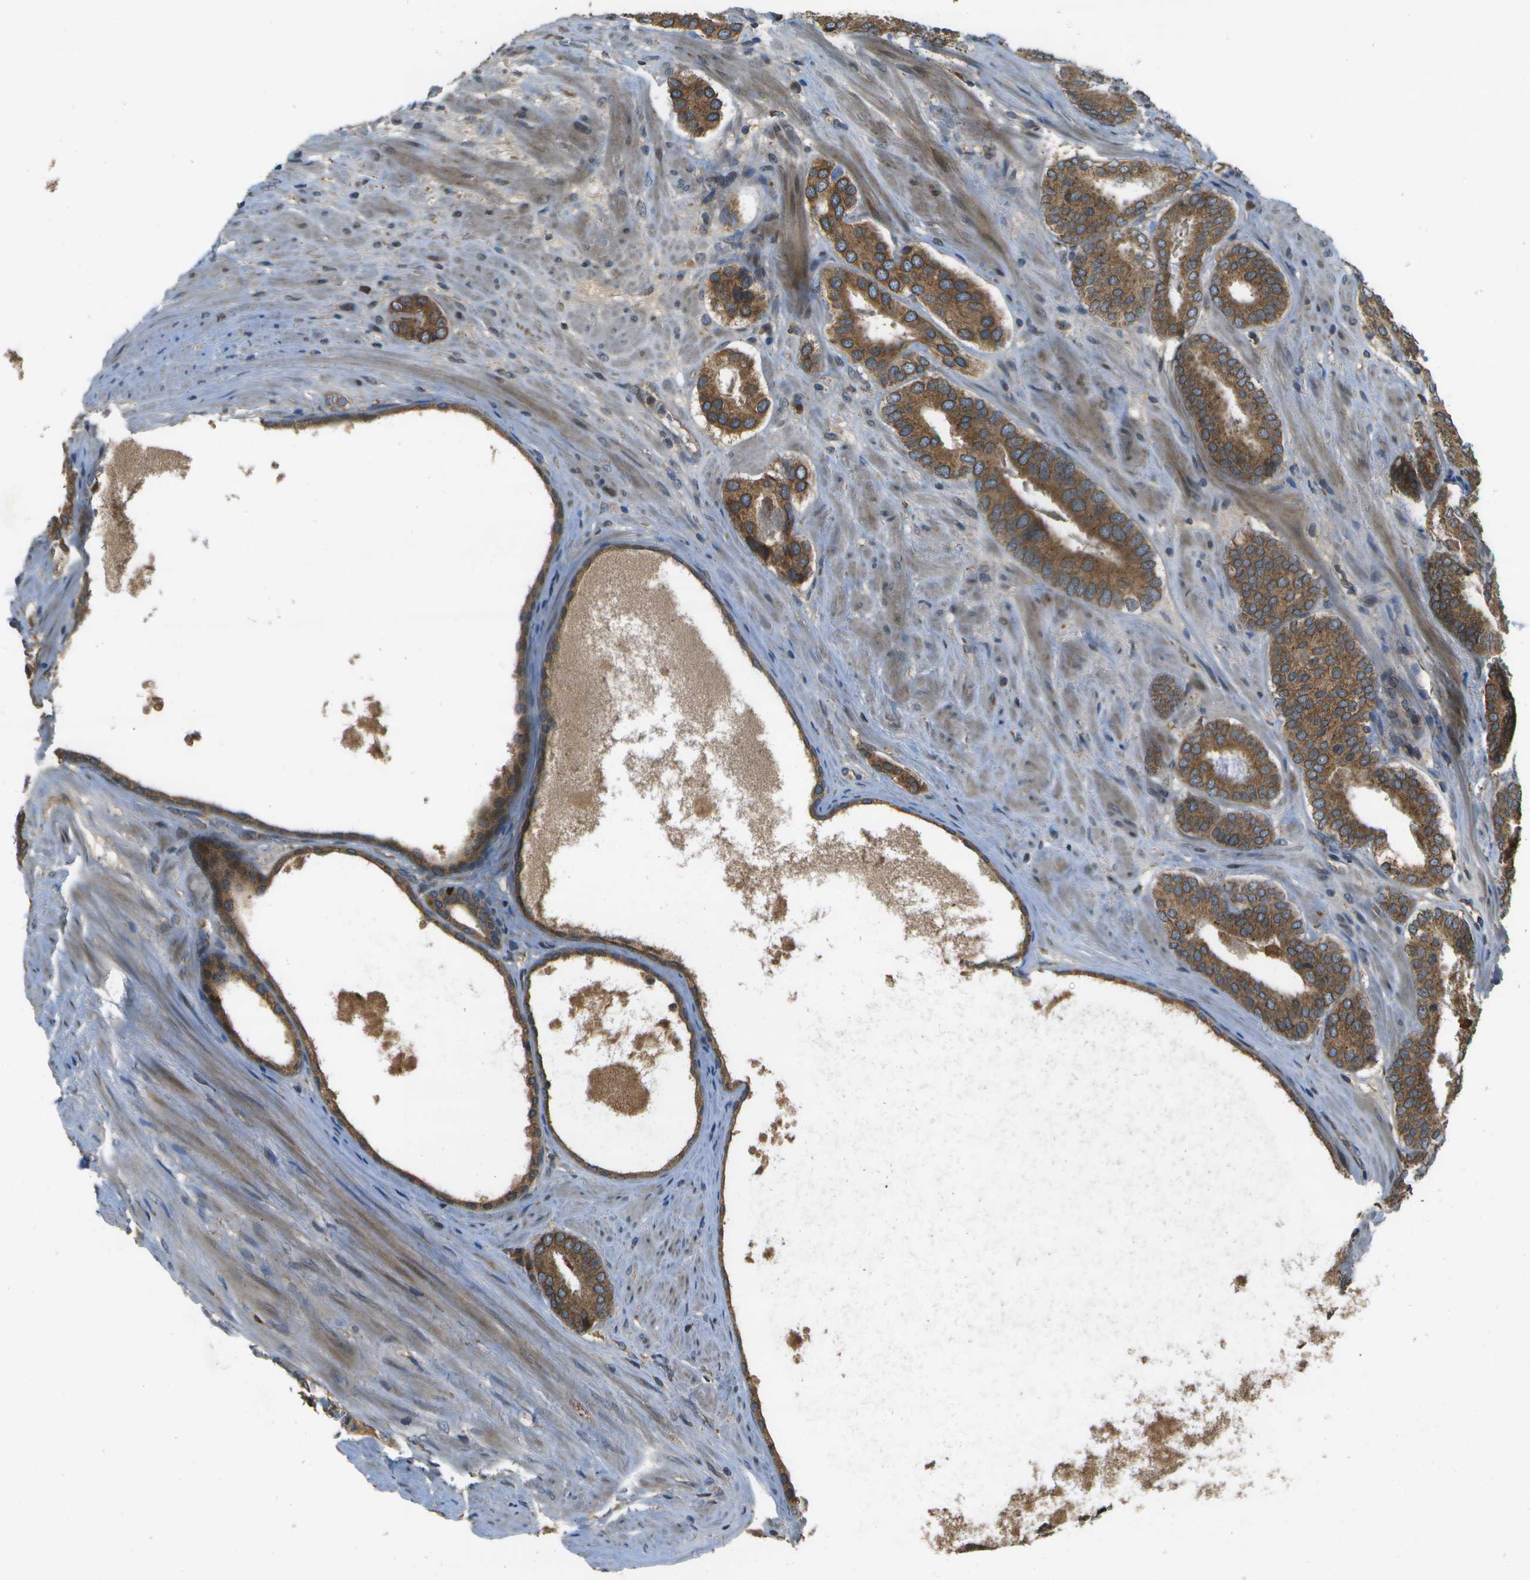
{"staining": {"intensity": "strong", "quantity": ">75%", "location": "cytoplasmic/membranous"}, "tissue": "prostate cancer", "cell_type": "Tumor cells", "image_type": "cancer", "snomed": [{"axis": "morphology", "description": "Adenocarcinoma, Low grade"}, {"axis": "topography", "description": "Prostate"}], "caption": "A histopathology image of human prostate low-grade adenocarcinoma stained for a protein demonstrates strong cytoplasmic/membranous brown staining in tumor cells. (brown staining indicates protein expression, while blue staining denotes nuclei).", "gene": "HFE", "patient": {"sex": "male", "age": 69}}